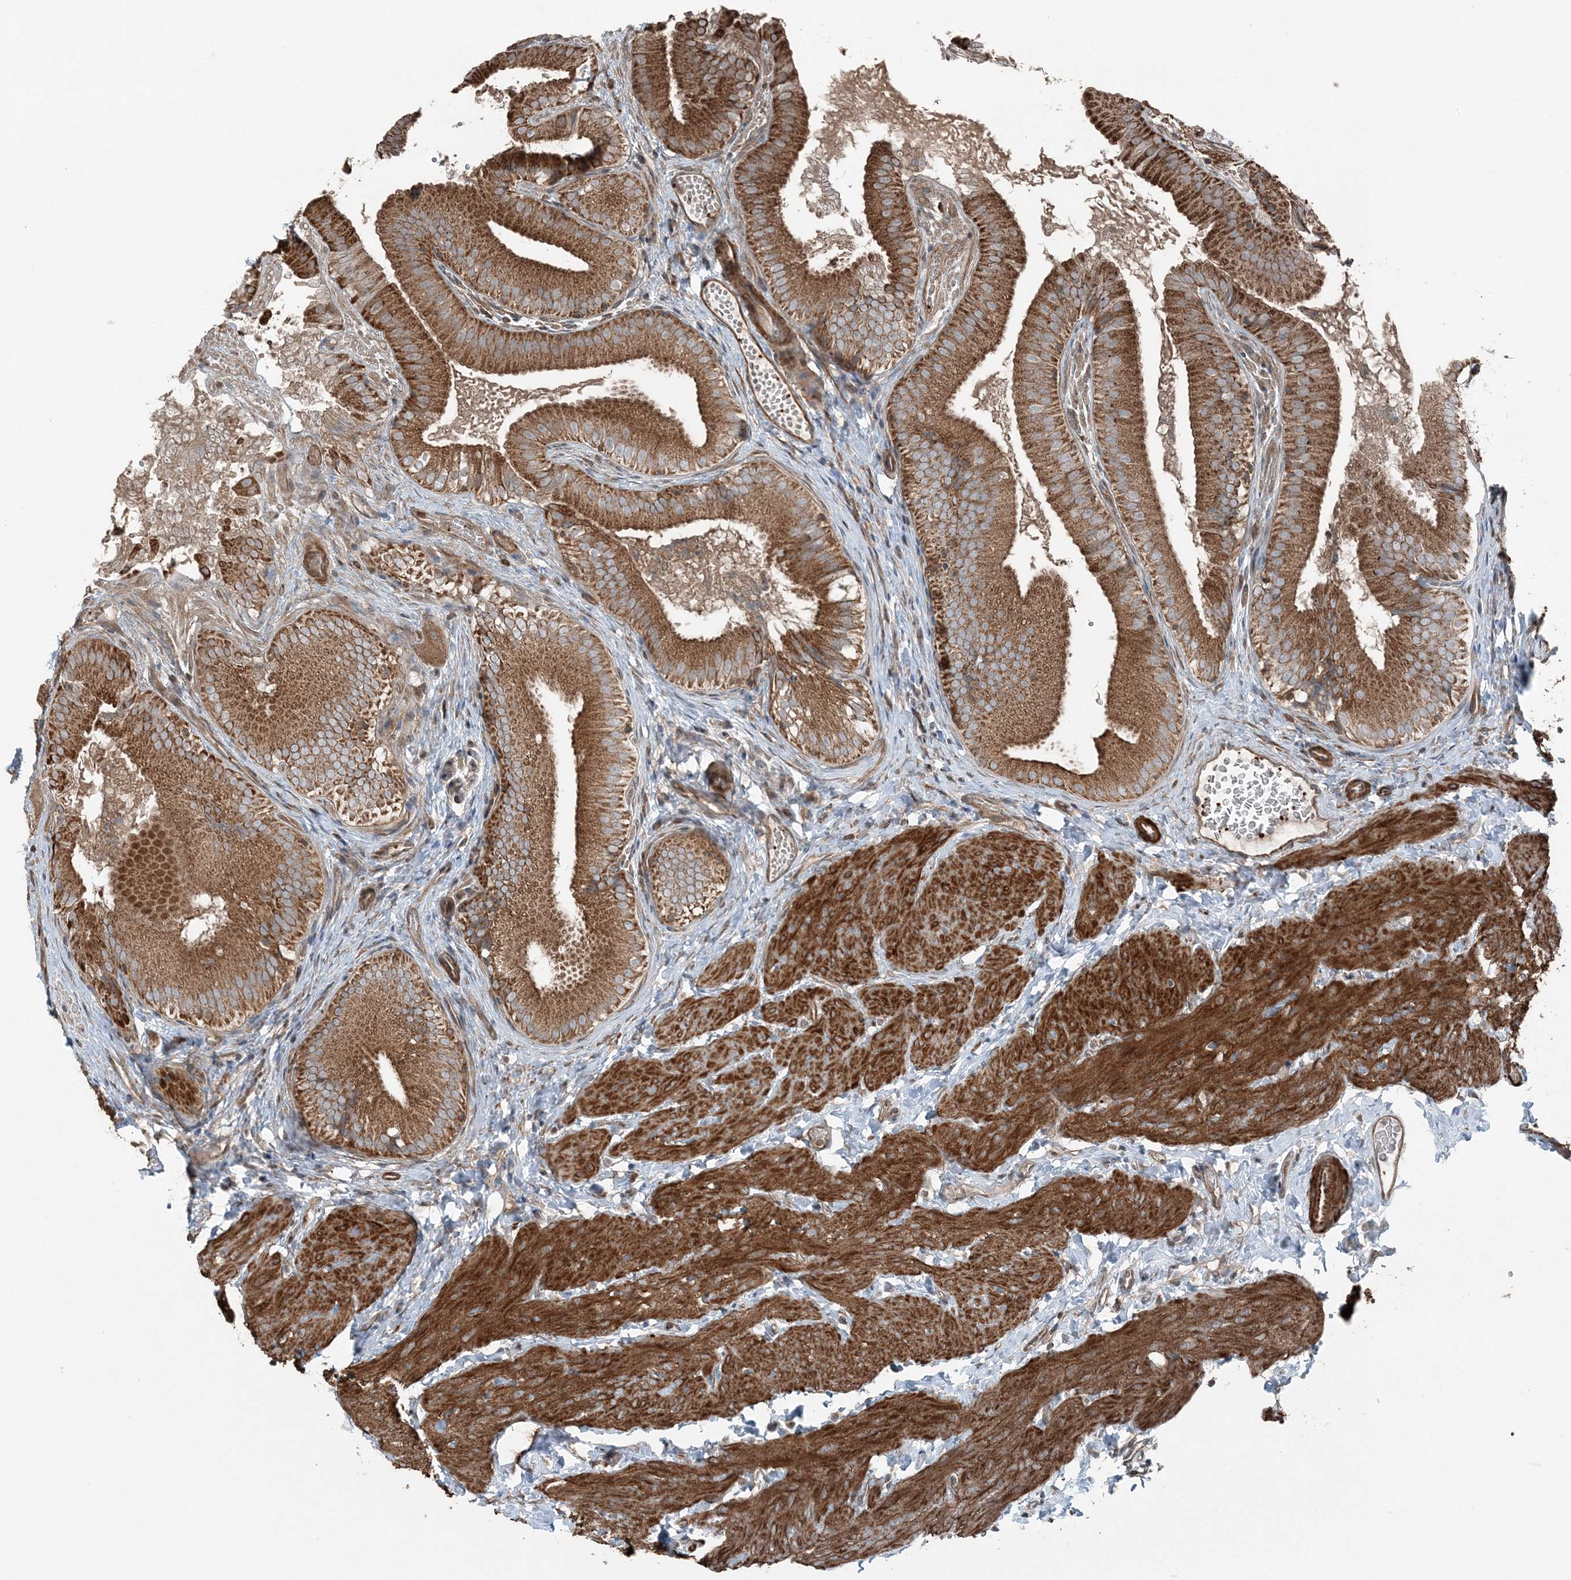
{"staining": {"intensity": "moderate", "quantity": ">75%", "location": "cytoplasmic/membranous"}, "tissue": "gallbladder", "cell_type": "Glandular cells", "image_type": "normal", "snomed": [{"axis": "morphology", "description": "Normal tissue, NOS"}, {"axis": "topography", "description": "Gallbladder"}], "caption": "Immunohistochemical staining of benign gallbladder shows >75% levels of moderate cytoplasmic/membranous protein positivity in about >75% of glandular cells. The staining was performed using DAB (3,3'-diaminobenzidine) to visualize the protein expression in brown, while the nuclei were stained in blue with hematoxylin (Magnification: 20x).", "gene": "KY", "patient": {"sex": "female", "age": 30}}